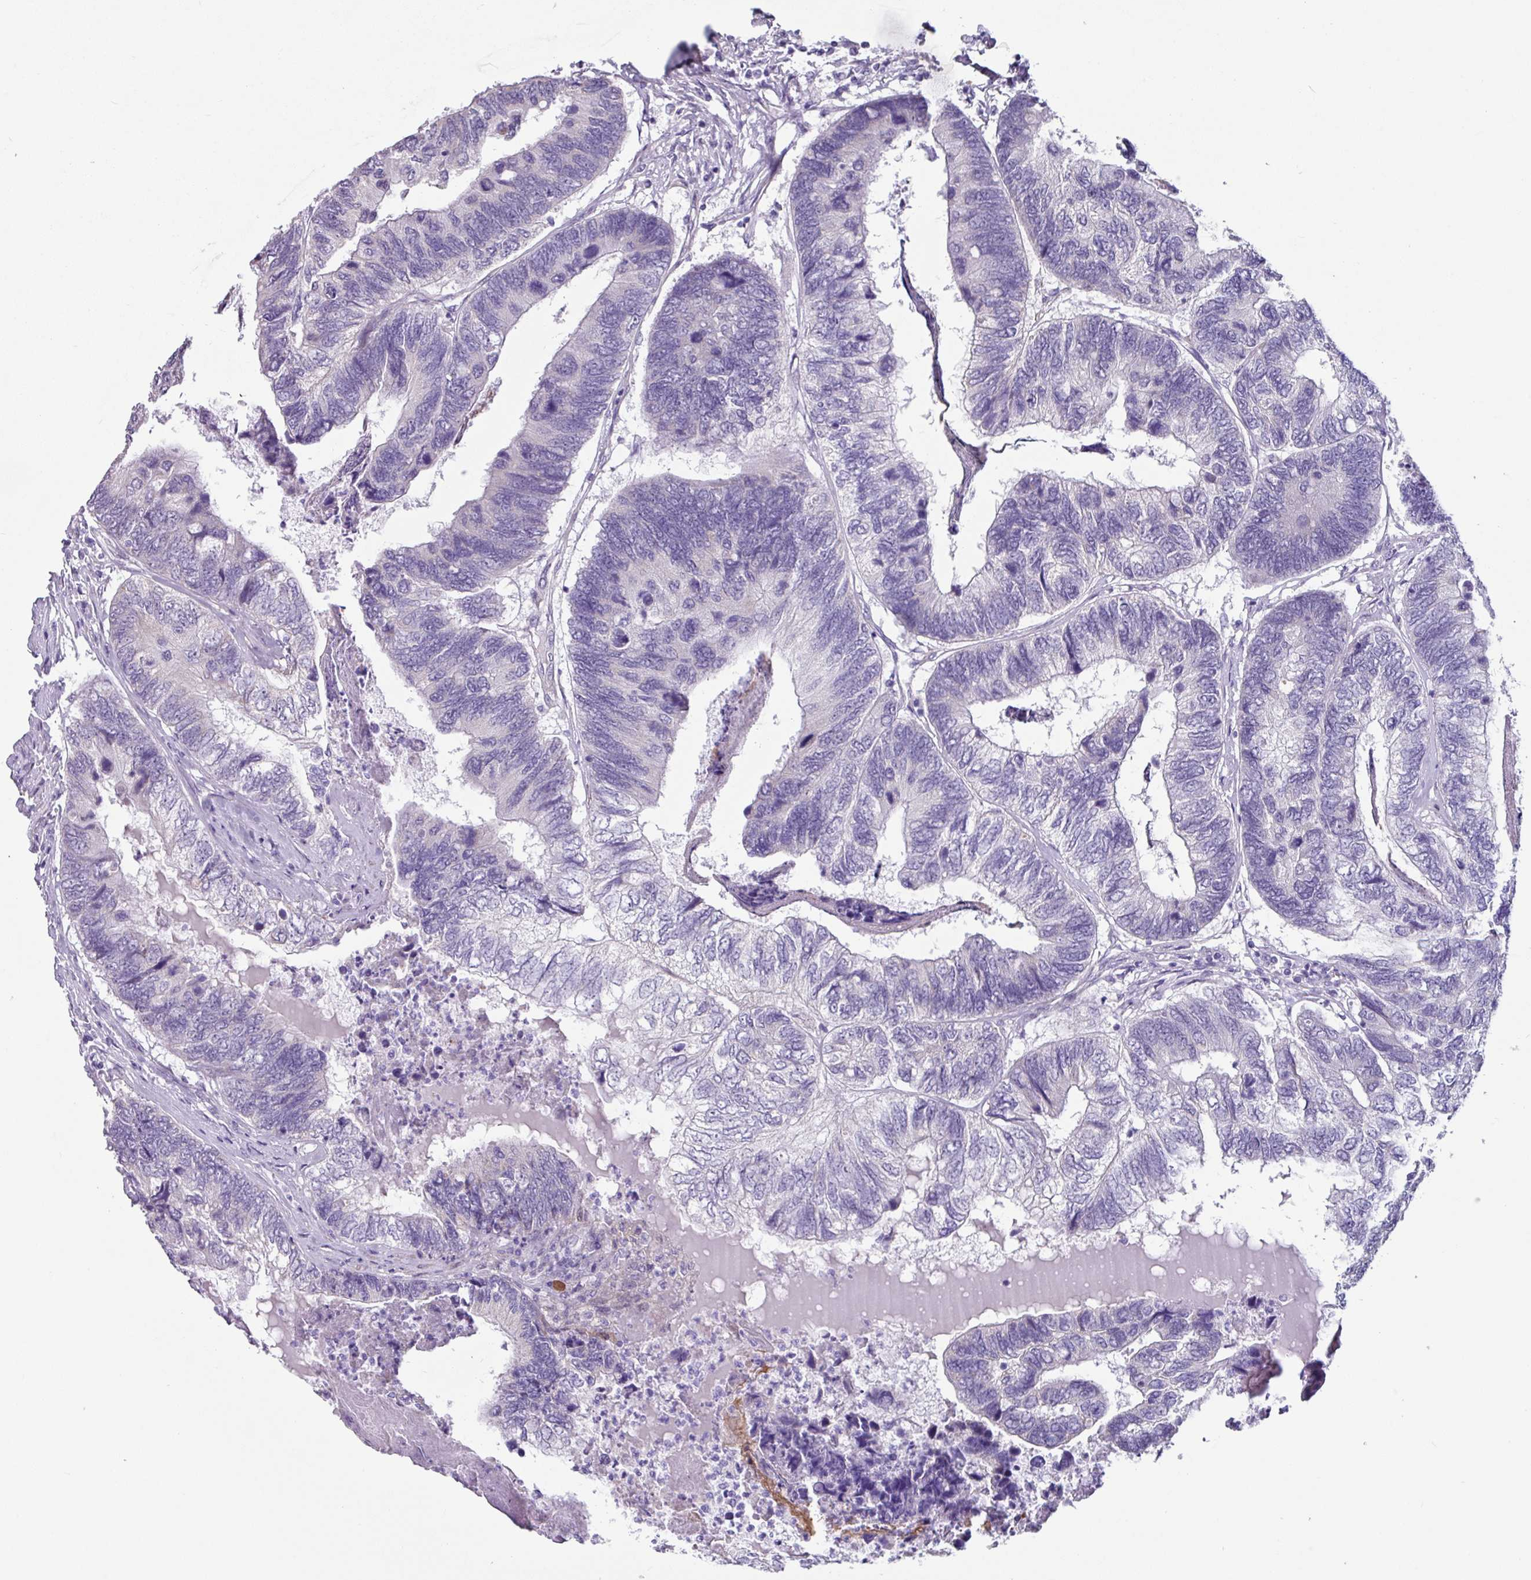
{"staining": {"intensity": "negative", "quantity": "none", "location": "none"}, "tissue": "colorectal cancer", "cell_type": "Tumor cells", "image_type": "cancer", "snomed": [{"axis": "morphology", "description": "Adenocarcinoma, NOS"}, {"axis": "topography", "description": "Colon"}], "caption": "Image shows no protein positivity in tumor cells of adenocarcinoma (colorectal) tissue.", "gene": "OTX1", "patient": {"sex": "female", "age": 67}}